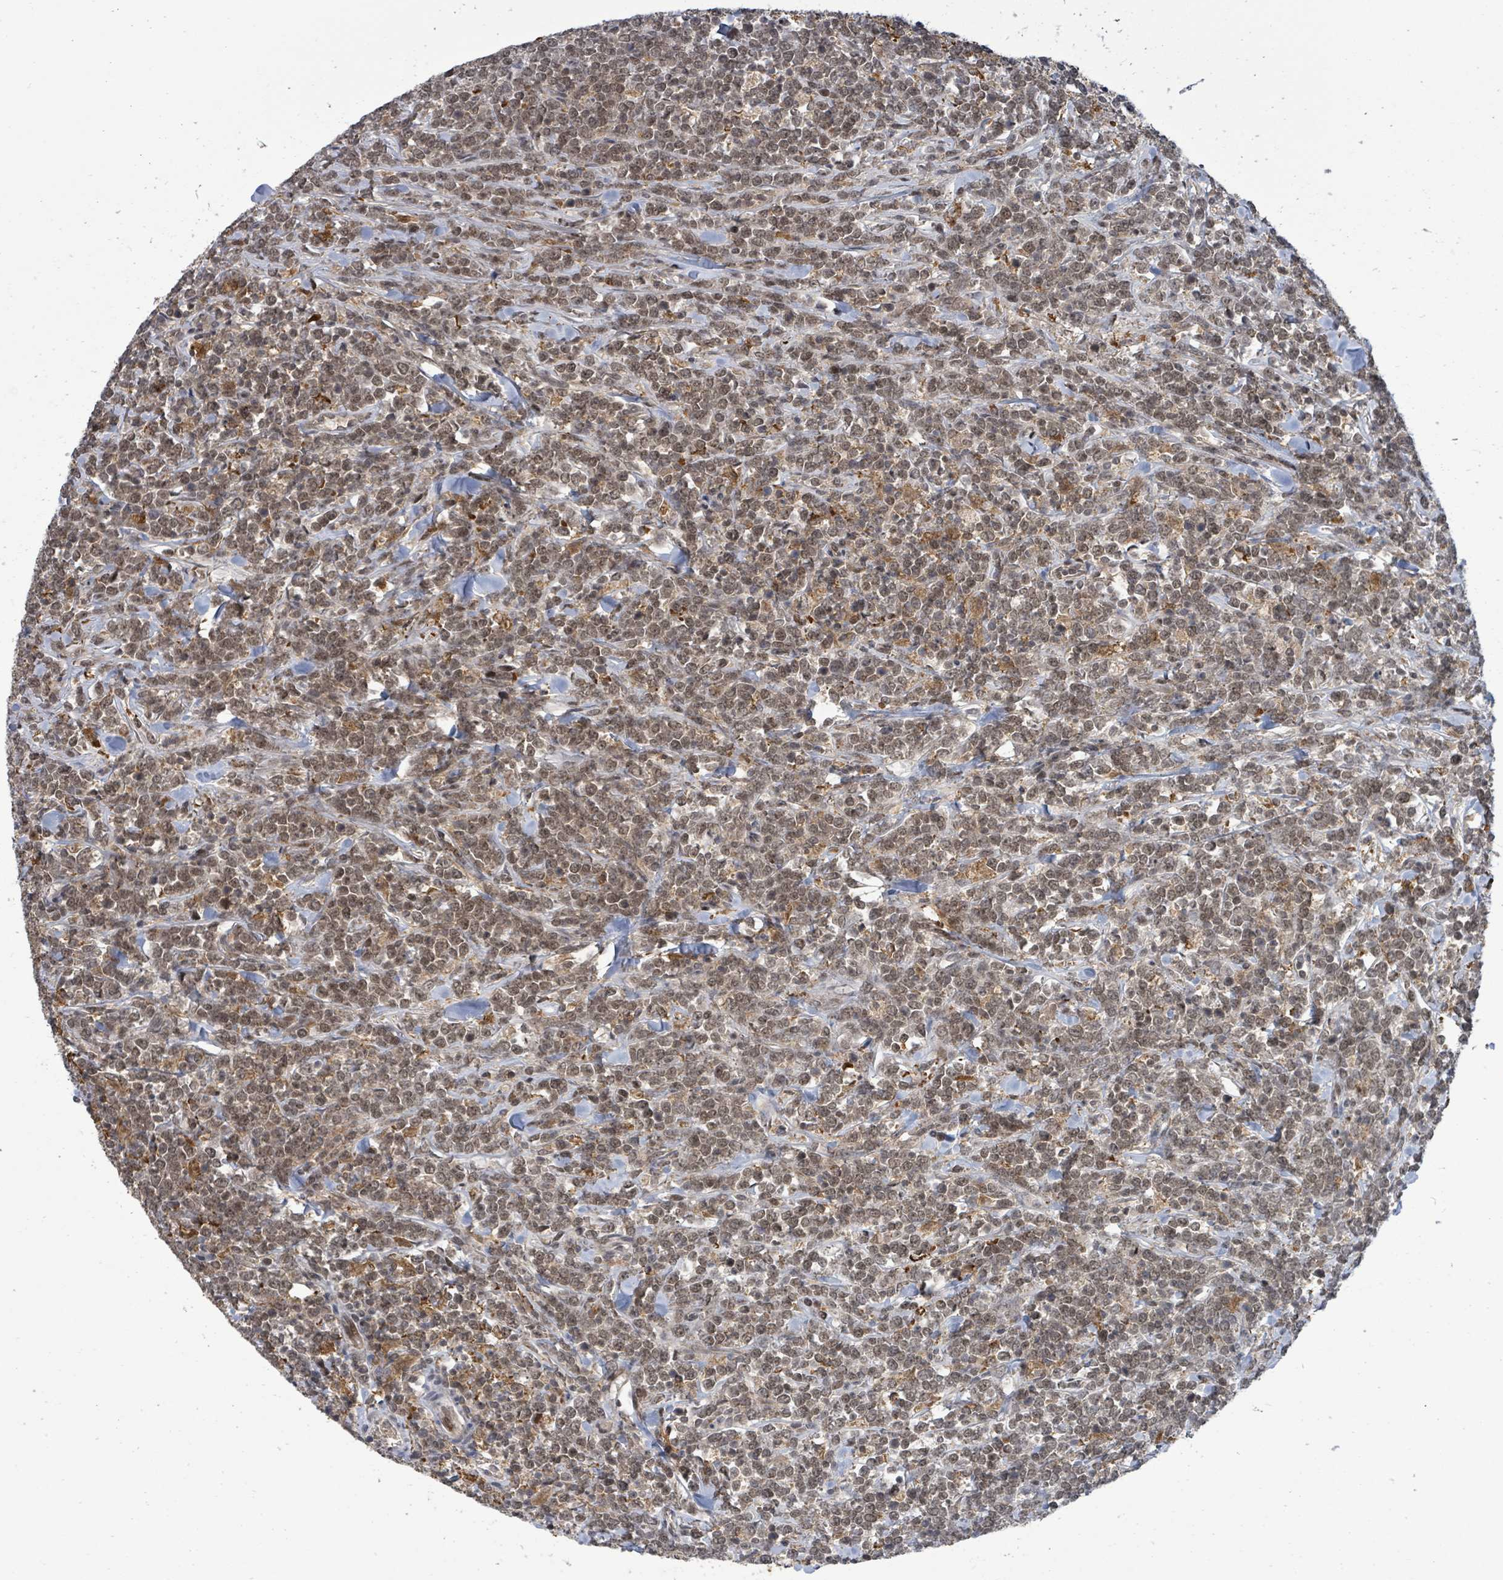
{"staining": {"intensity": "moderate", "quantity": ">75%", "location": "nuclear"}, "tissue": "lymphoma", "cell_type": "Tumor cells", "image_type": "cancer", "snomed": [{"axis": "morphology", "description": "Malignant lymphoma, non-Hodgkin's type, High grade"}, {"axis": "topography", "description": "Small intestine"}, {"axis": "topography", "description": "Colon"}], "caption": "The micrograph shows immunohistochemical staining of lymphoma. There is moderate nuclear staining is appreciated in about >75% of tumor cells.", "gene": "FBXO6", "patient": {"sex": "male", "age": 8}}